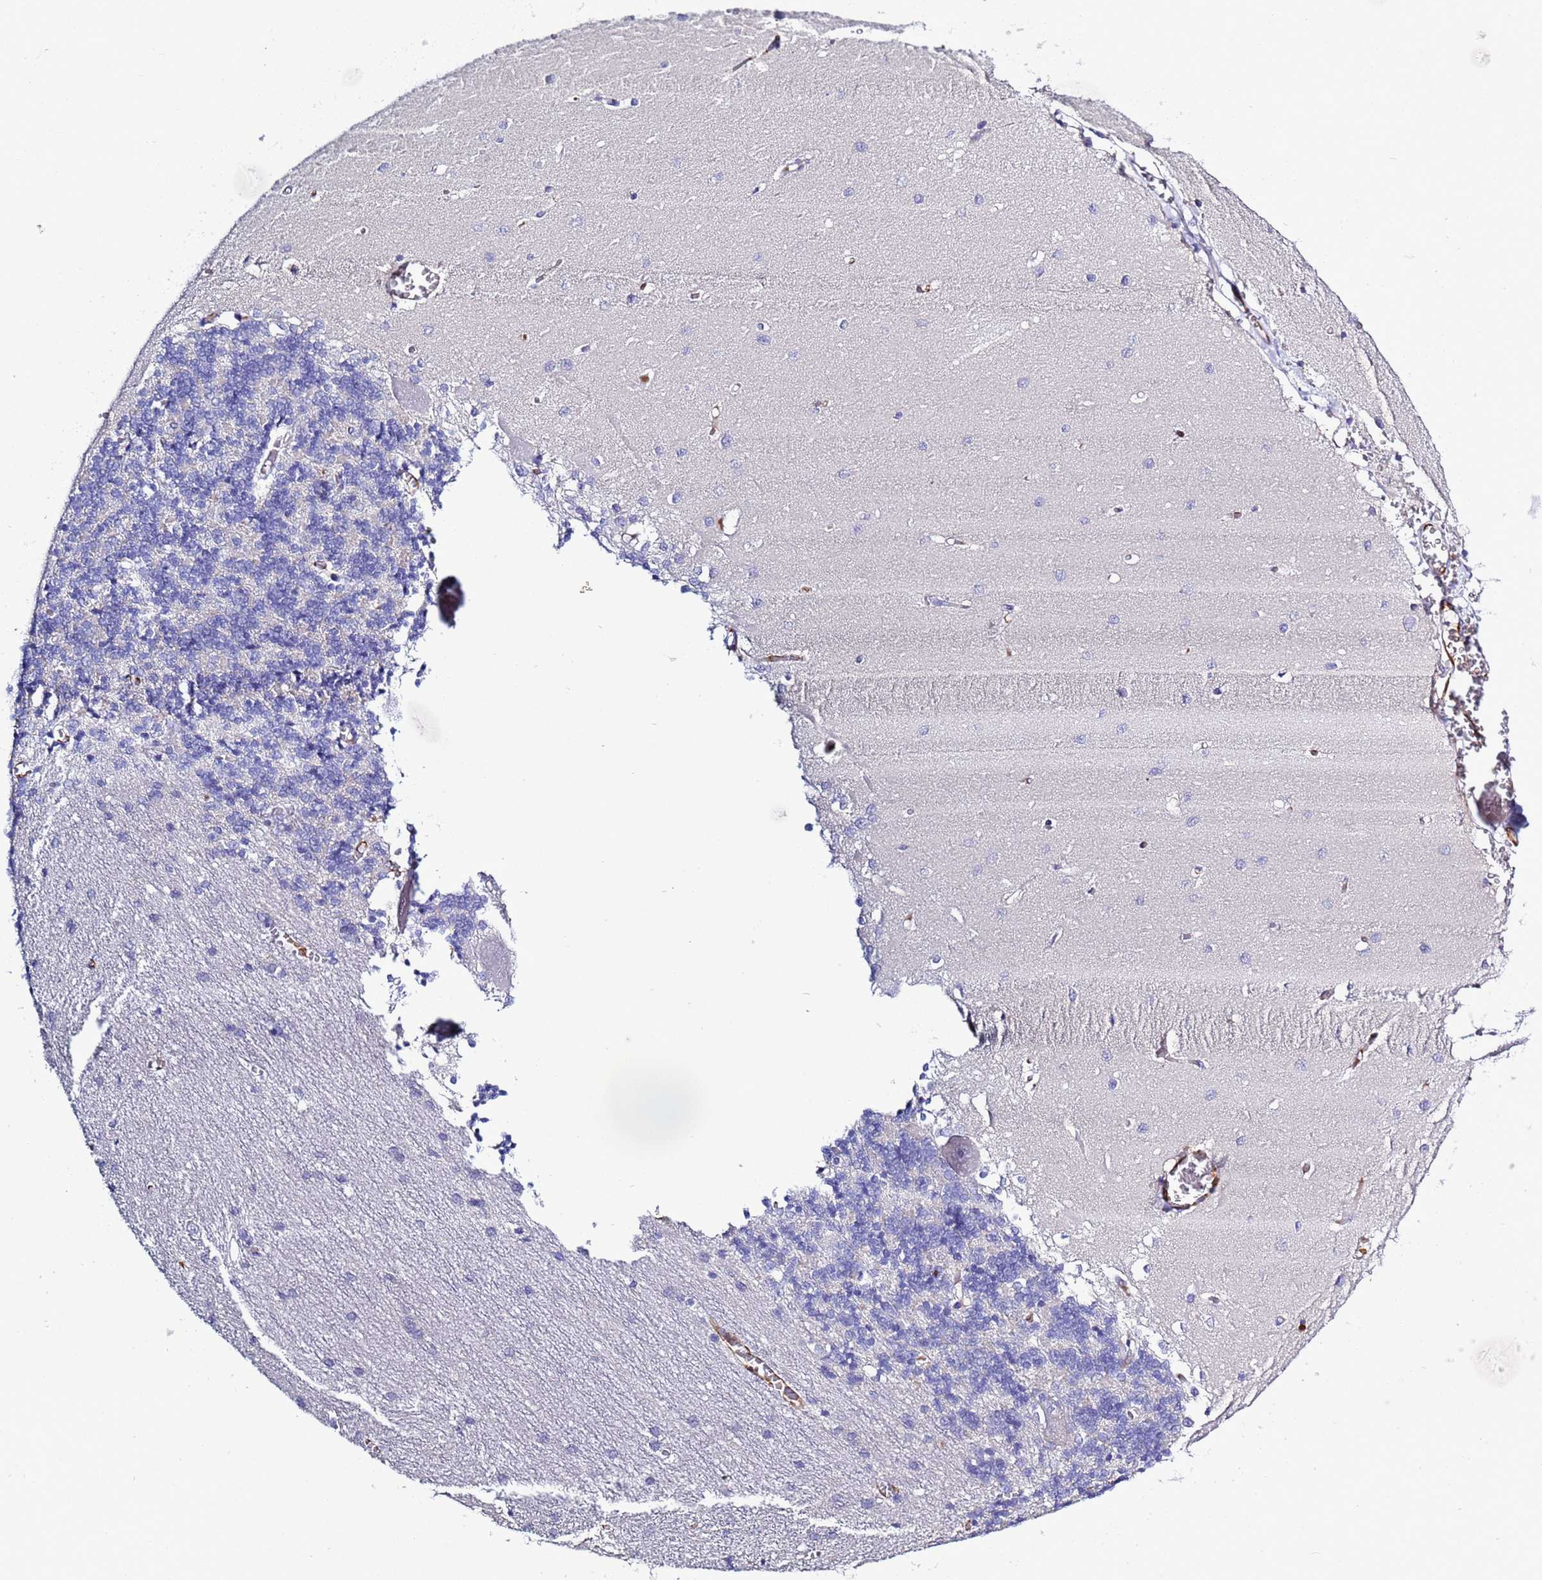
{"staining": {"intensity": "negative", "quantity": "none", "location": "none"}, "tissue": "cerebellum", "cell_type": "Cells in granular layer", "image_type": "normal", "snomed": [{"axis": "morphology", "description": "Normal tissue, NOS"}, {"axis": "topography", "description": "Cerebellum"}], "caption": "A high-resolution histopathology image shows immunohistochemistry (IHC) staining of unremarkable cerebellum, which exhibits no significant positivity in cells in granular layer. (Immunohistochemistry (ihc), brightfield microscopy, high magnification).", "gene": "C4orf46", "patient": {"sex": "male", "age": 37}}